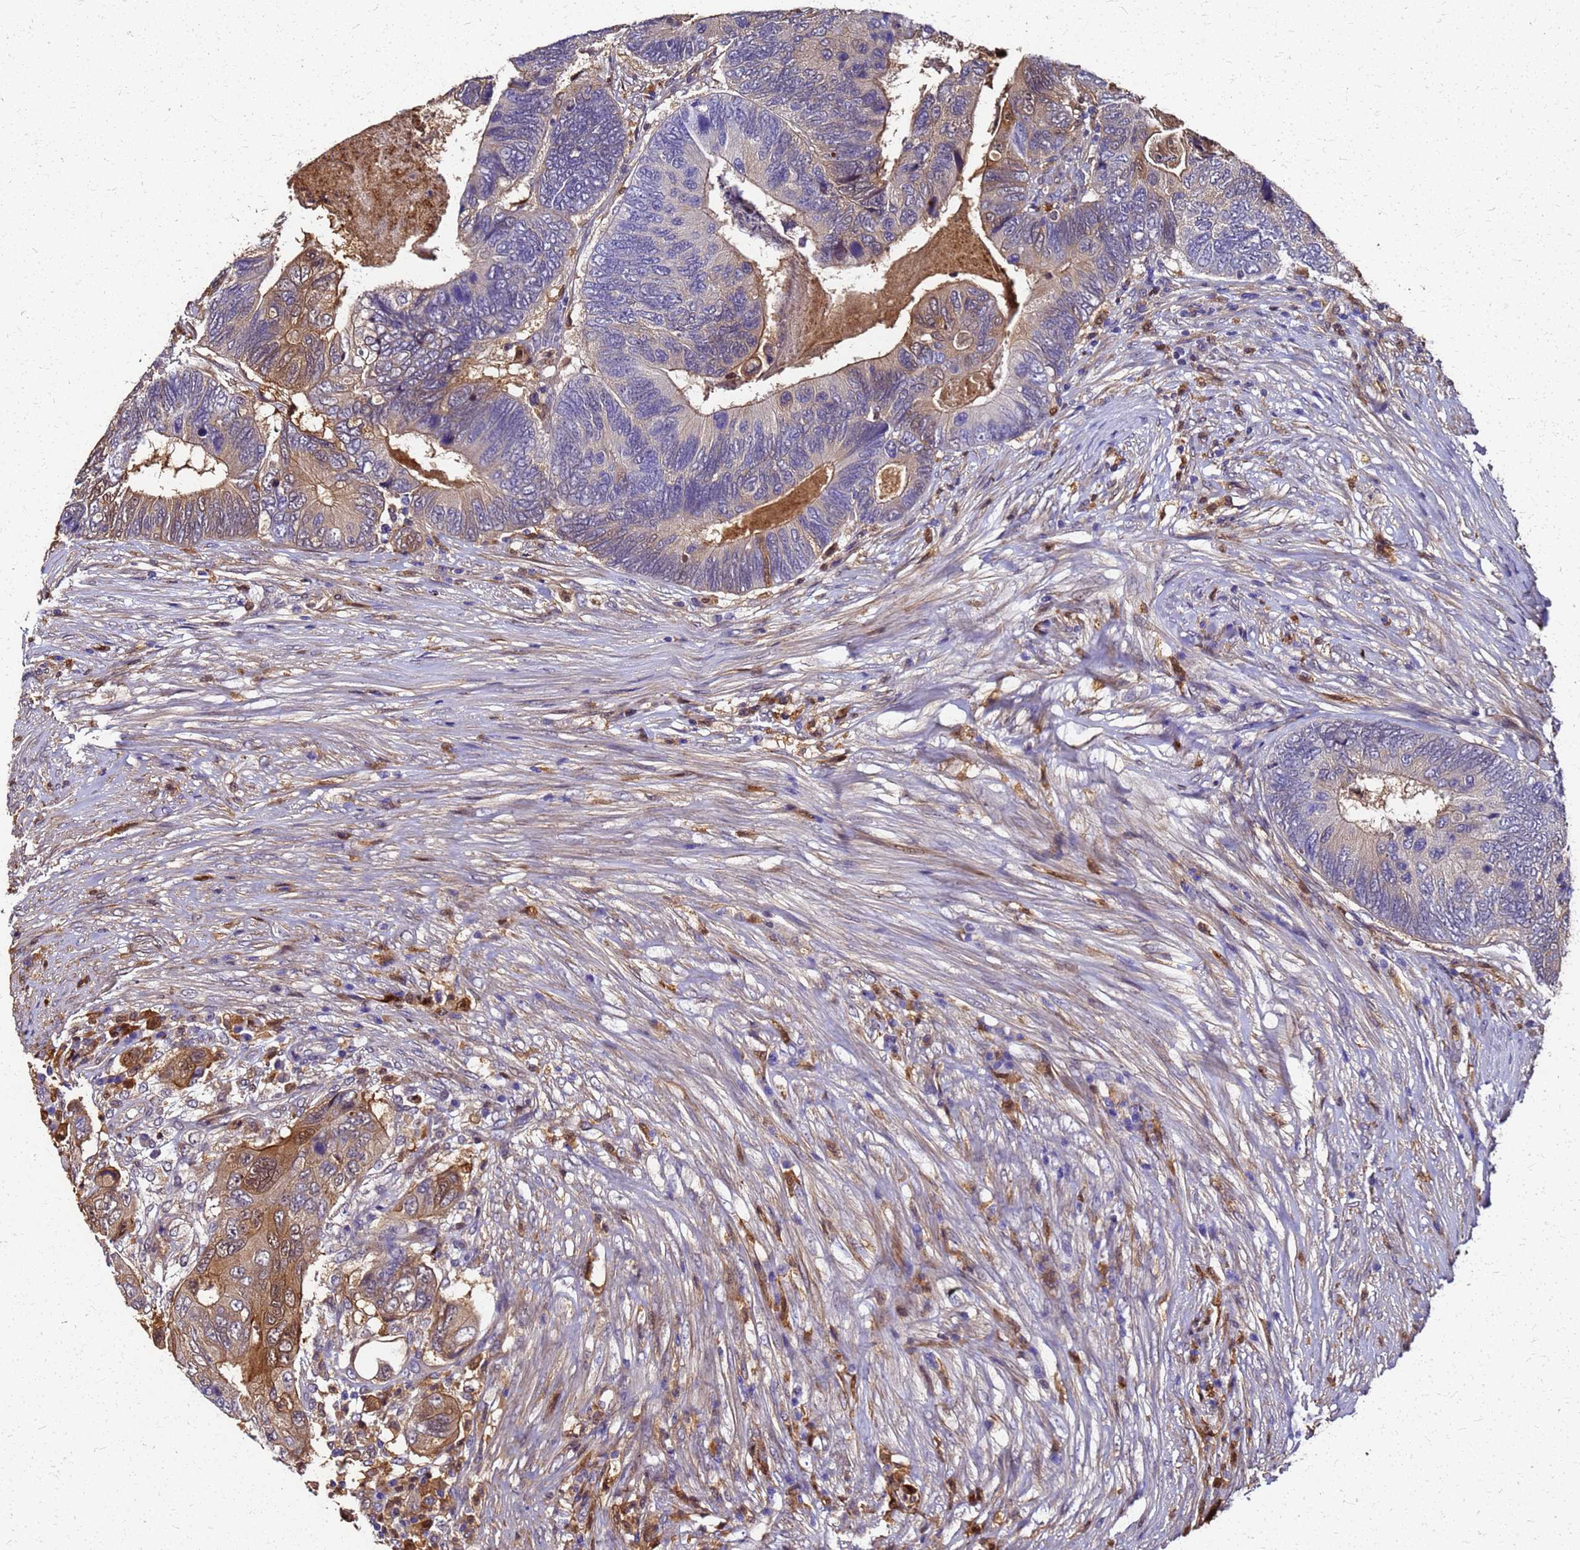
{"staining": {"intensity": "strong", "quantity": "<25%", "location": "cytoplasmic/membranous"}, "tissue": "colorectal cancer", "cell_type": "Tumor cells", "image_type": "cancer", "snomed": [{"axis": "morphology", "description": "Adenocarcinoma, NOS"}, {"axis": "topography", "description": "Colon"}], "caption": "This micrograph demonstrates IHC staining of human adenocarcinoma (colorectal), with medium strong cytoplasmic/membranous staining in approximately <25% of tumor cells.", "gene": "S100A11", "patient": {"sex": "female", "age": 67}}